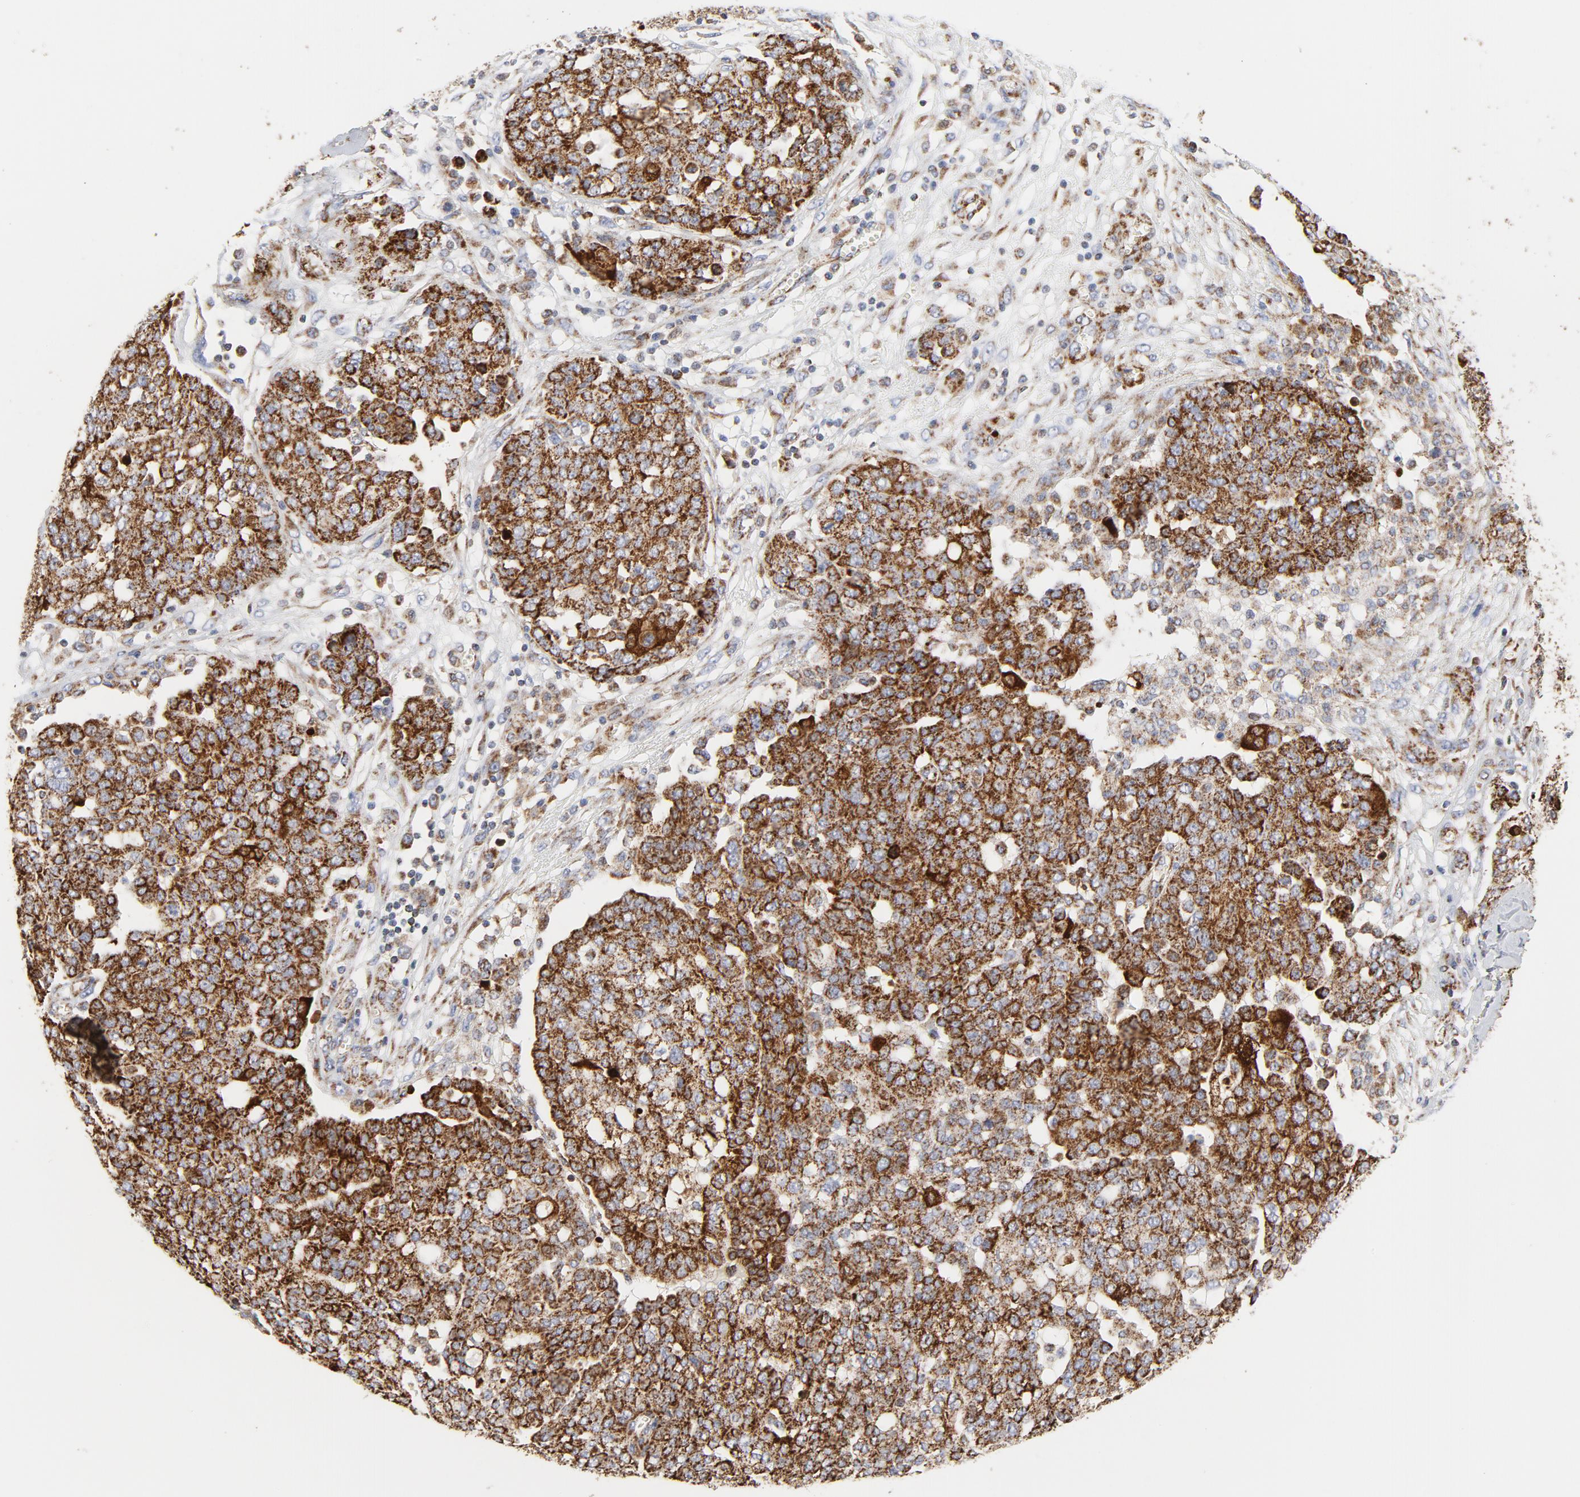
{"staining": {"intensity": "strong", "quantity": ">75%", "location": "cytoplasmic/membranous"}, "tissue": "ovarian cancer", "cell_type": "Tumor cells", "image_type": "cancer", "snomed": [{"axis": "morphology", "description": "Cystadenocarcinoma, serous, NOS"}, {"axis": "topography", "description": "Soft tissue"}, {"axis": "topography", "description": "Ovary"}], "caption": "Immunohistochemical staining of human ovarian cancer reveals high levels of strong cytoplasmic/membranous staining in approximately >75% of tumor cells. (brown staining indicates protein expression, while blue staining denotes nuclei).", "gene": "CYCS", "patient": {"sex": "female", "age": 57}}